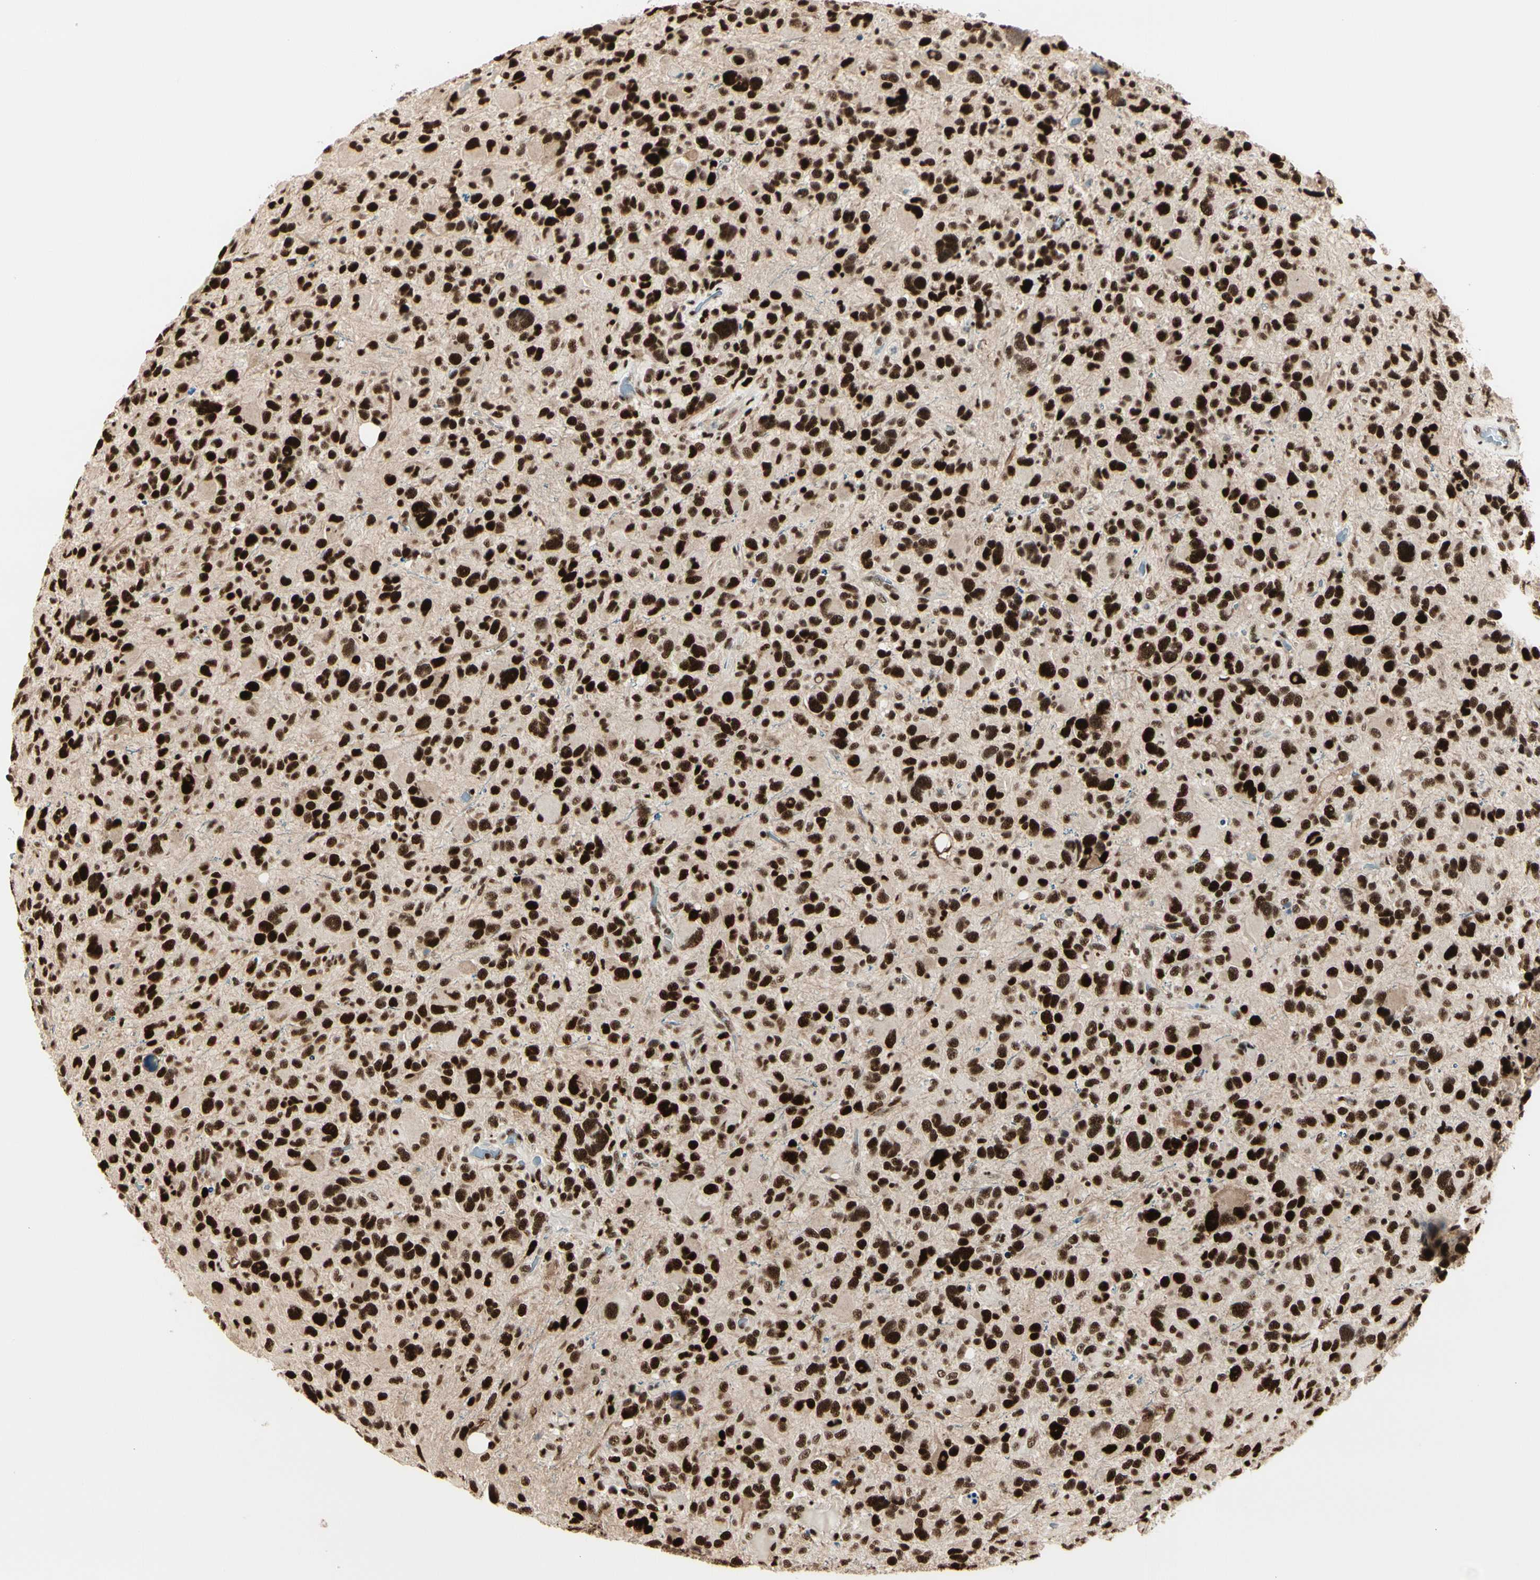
{"staining": {"intensity": "strong", "quantity": ">75%", "location": "nuclear"}, "tissue": "glioma", "cell_type": "Tumor cells", "image_type": "cancer", "snomed": [{"axis": "morphology", "description": "Glioma, malignant, High grade"}, {"axis": "topography", "description": "Brain"}], "caption": "Tumor cells display high levels of strong nuclear positivity in about >75% of cells in human high-grade glioma (malignant). (Stains: DAB (3,3'-diaminobenzidine) in brown, nuclei in blue, Microscopy: brightfield microscopy at high magnification).", "gene": "HEXIM1", "patient": {"sex": "male", "age": 48}}